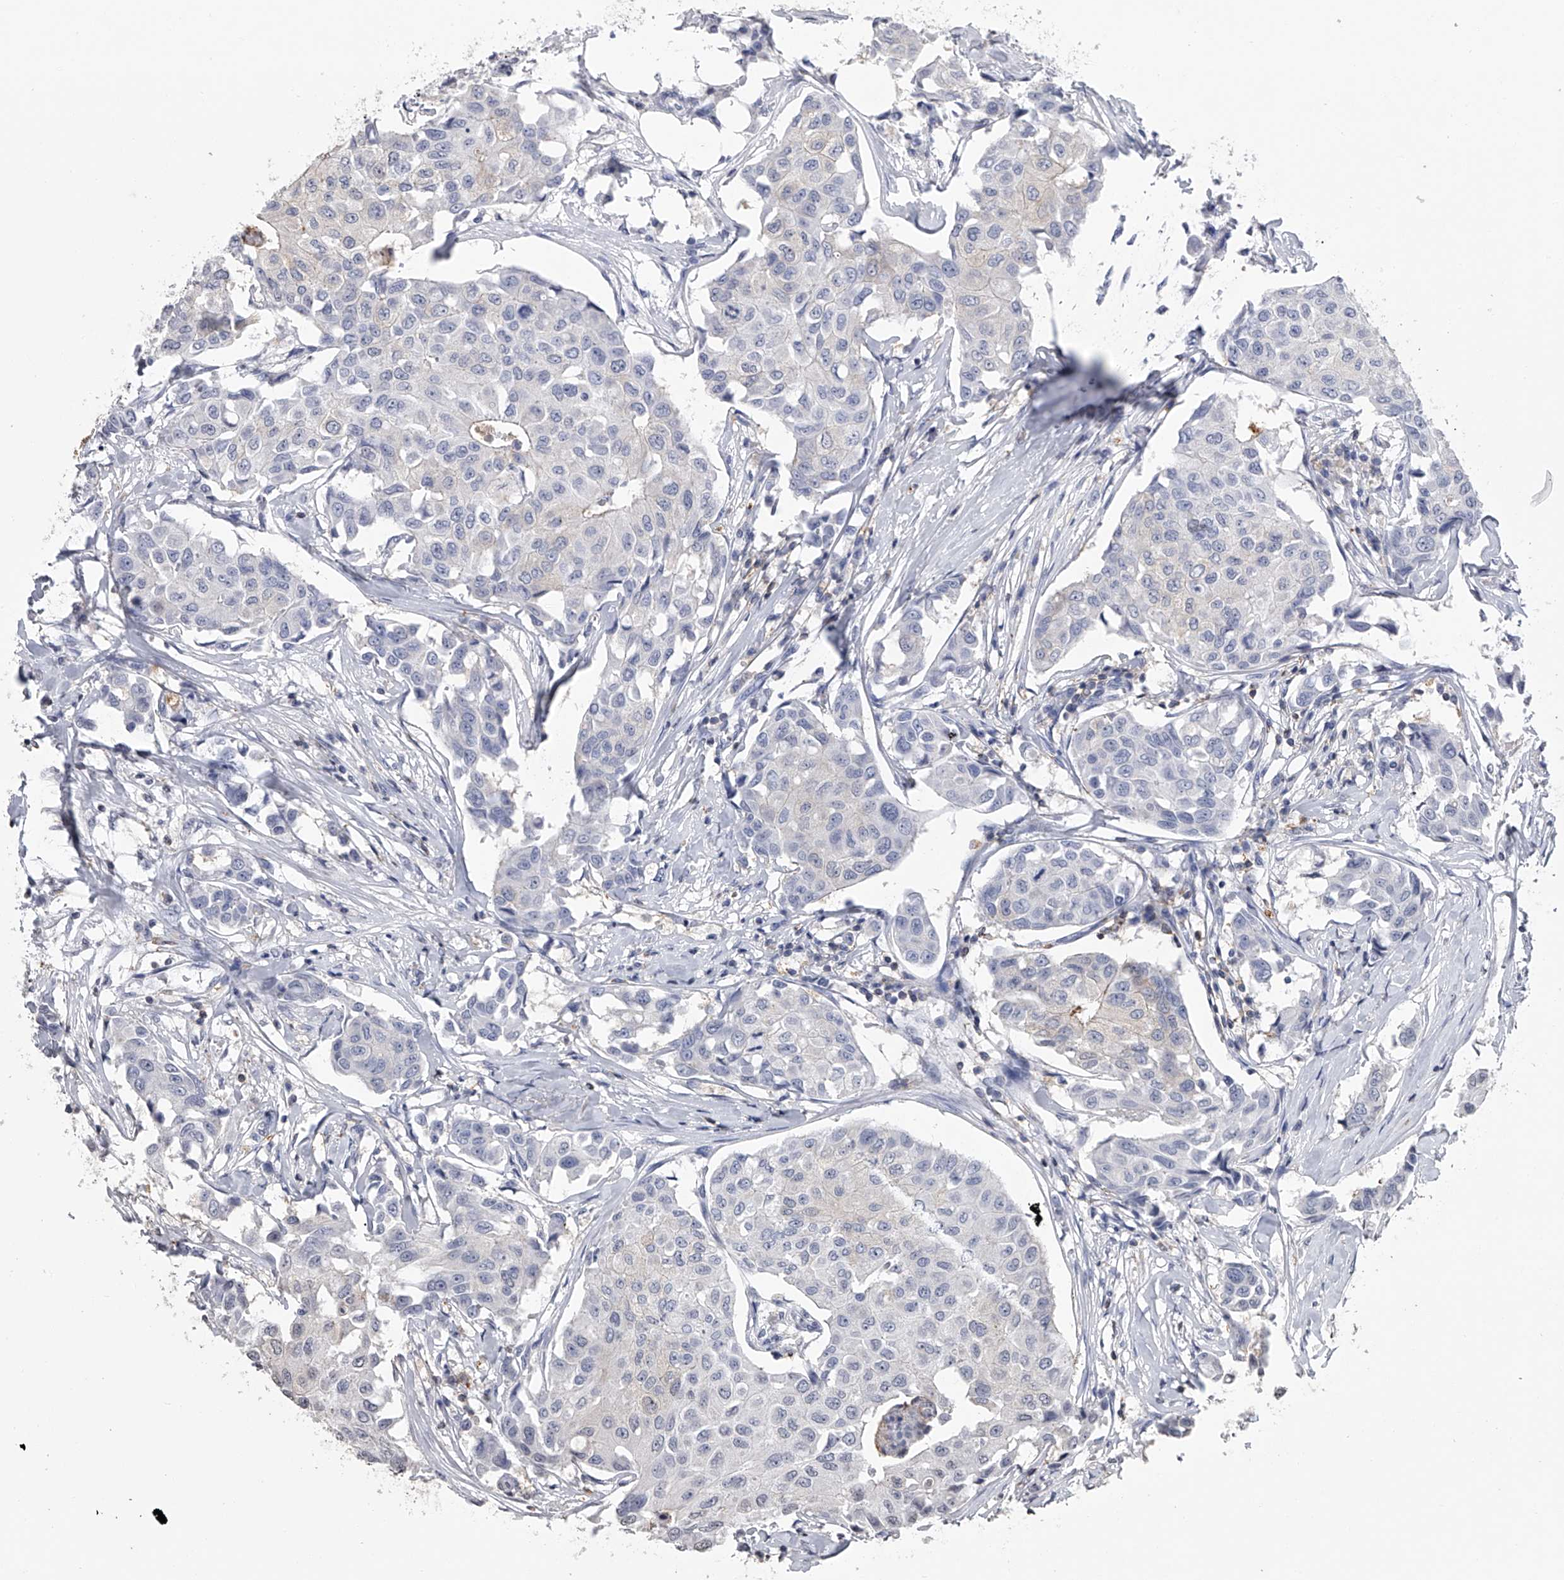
{"staining": {"intensity": "negative", "quantity": "none", "location": "none"}, "tissue": "breast cancer", "cell_type": "Tumor cells", "image_type": "cancer", "snomed": [{"axis": "morphology", "description": "Duct carcinoma"}, {"axis": "topography", "description": "Breast"}], "caption": "Intraductal carcinoma (breast) was stained to show a protein in brown. There is no significant expression in tumor cells.", "gene": "TASP1", "patient": {"sex": "female", "age": 80}}